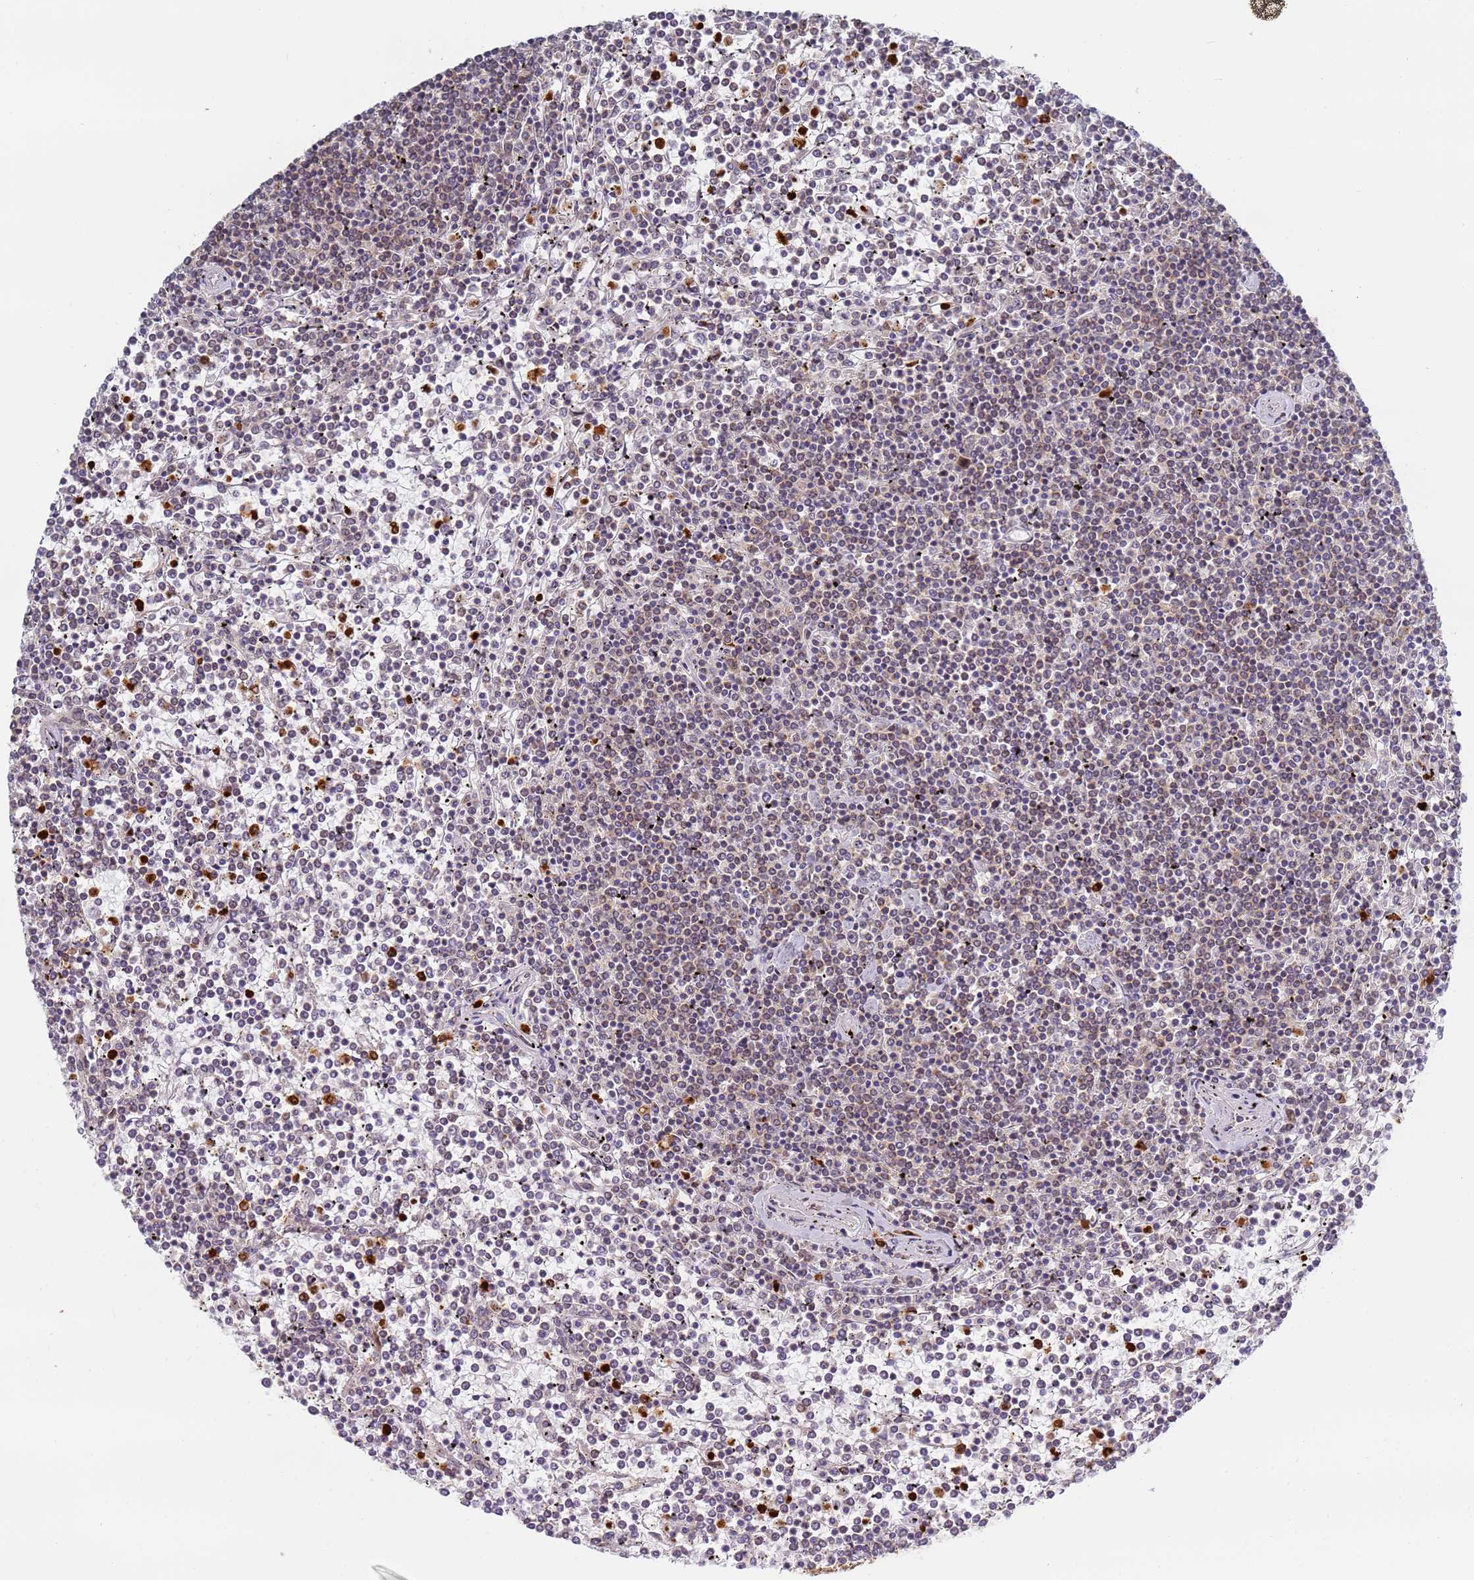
{"staining": {"intensity": "weak", "quantity": "25%-75%", "location": "nuclear"}, "tissue": "lymphoma", "cell_type": "Tumor cells", "image_type": "cancer", "snomed": [{"axis": "morphology", "description": "Malignant lymphoma, non-Hodgkin's type, Low grade"}, {"axis": "topography", "description": "Spleen"}], "caption": "Immunohistochemical staining of human lymphoma demonstrates low levels of weak nuclear staining in about 25%-75% of tumor cells.", "gene": "CEP170", "patient": {"sex": "female", "age": 19}}